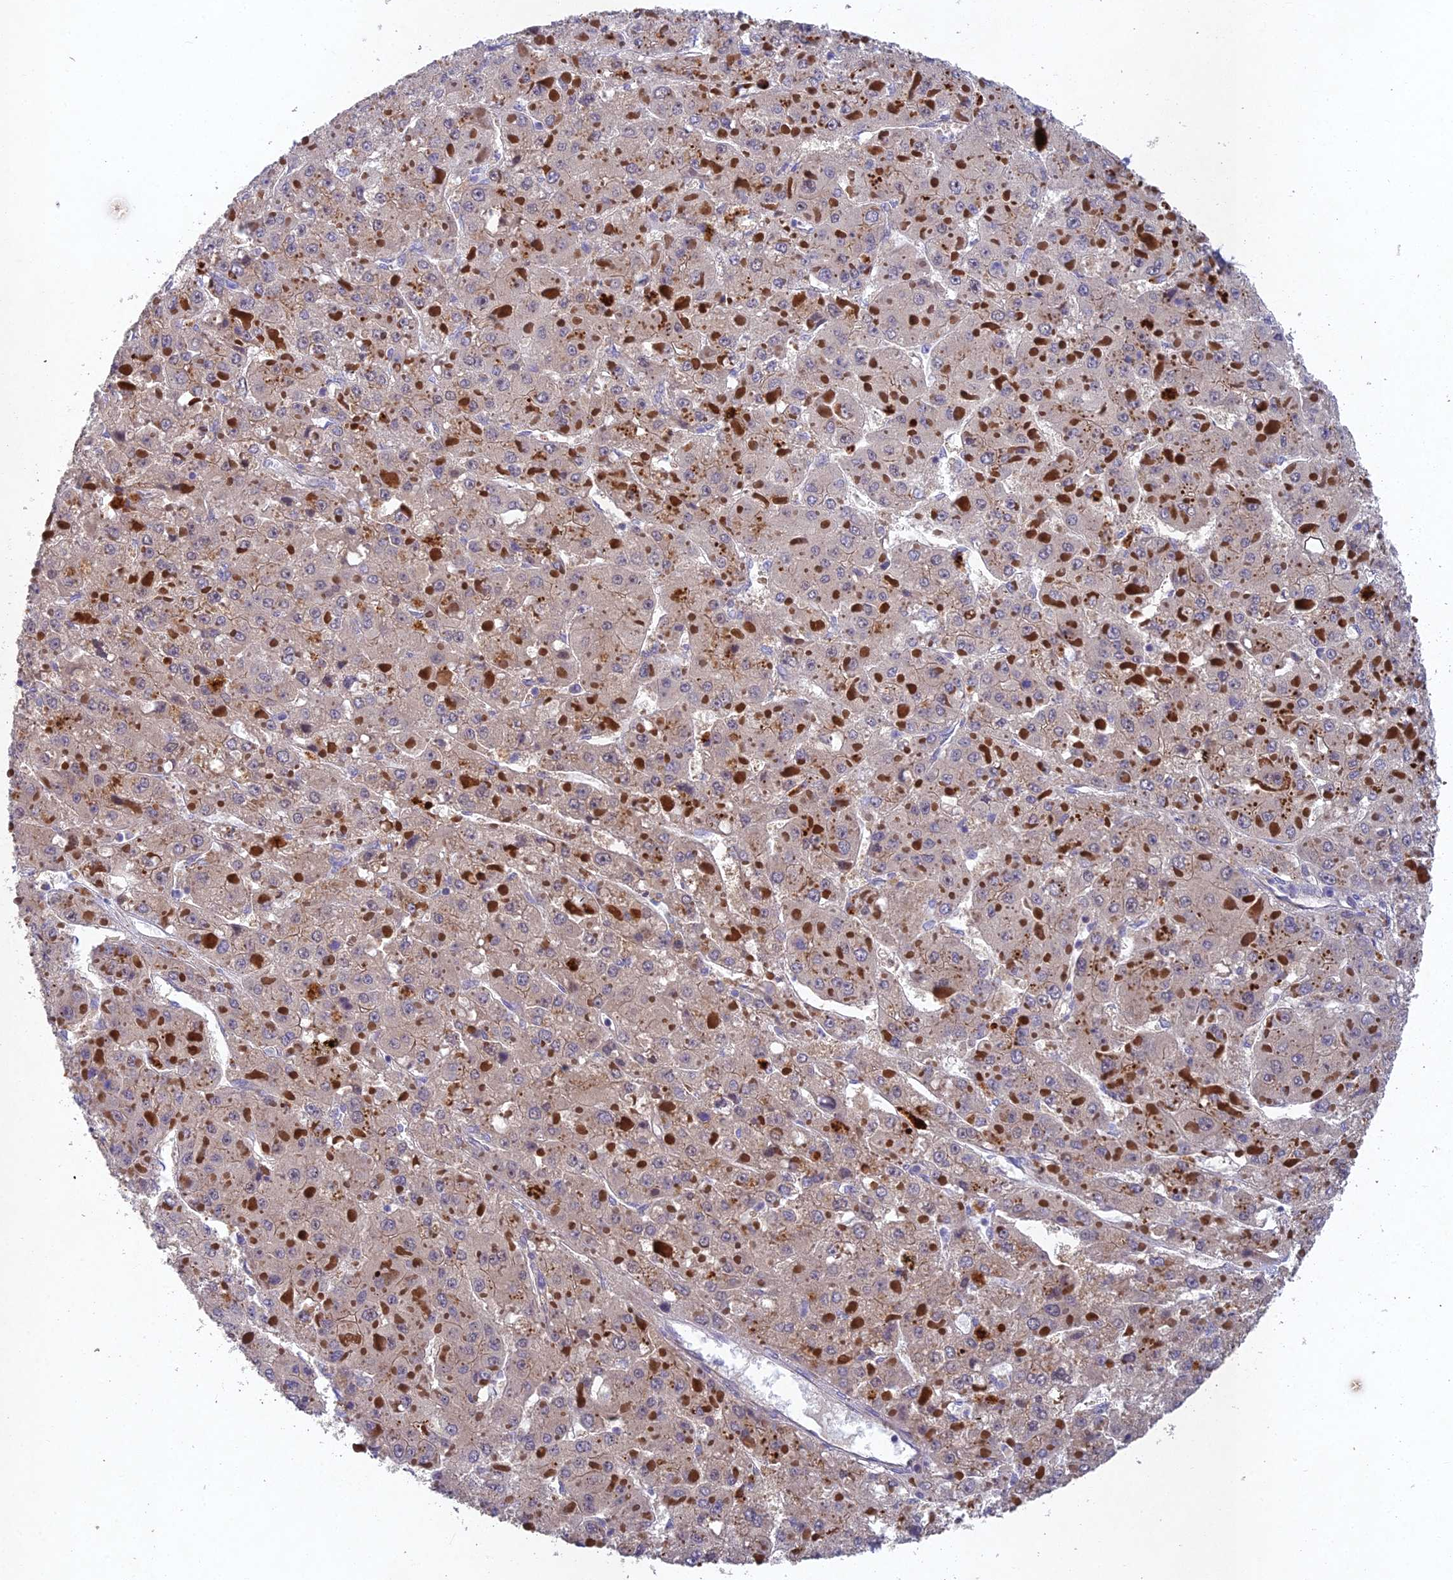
{"staining": {"intensity": "weak", "quantity": "<25%", "location": "cytoplasmic/membranous"}, "tissue": "liver cancer", "cell_type": "Tumor cells", "image_type": "cancer", "snomed": [{"axis": "morphology", "description": "Carcinoma, Hepatocellular, NOS"}, {"axis": "topography", "description": "Liver"}], "caption": "Immunohistochemistry (IHC) of liver cancer exhibits no expression in tumor cells. The staining is performed using DAB (3,3'-diaminobenzidine) brown chromogen with nuclei counter-stained in using hematoxylin.", "gene": "NSMCE1", "patient": {"sex": "female", "age": 73}}